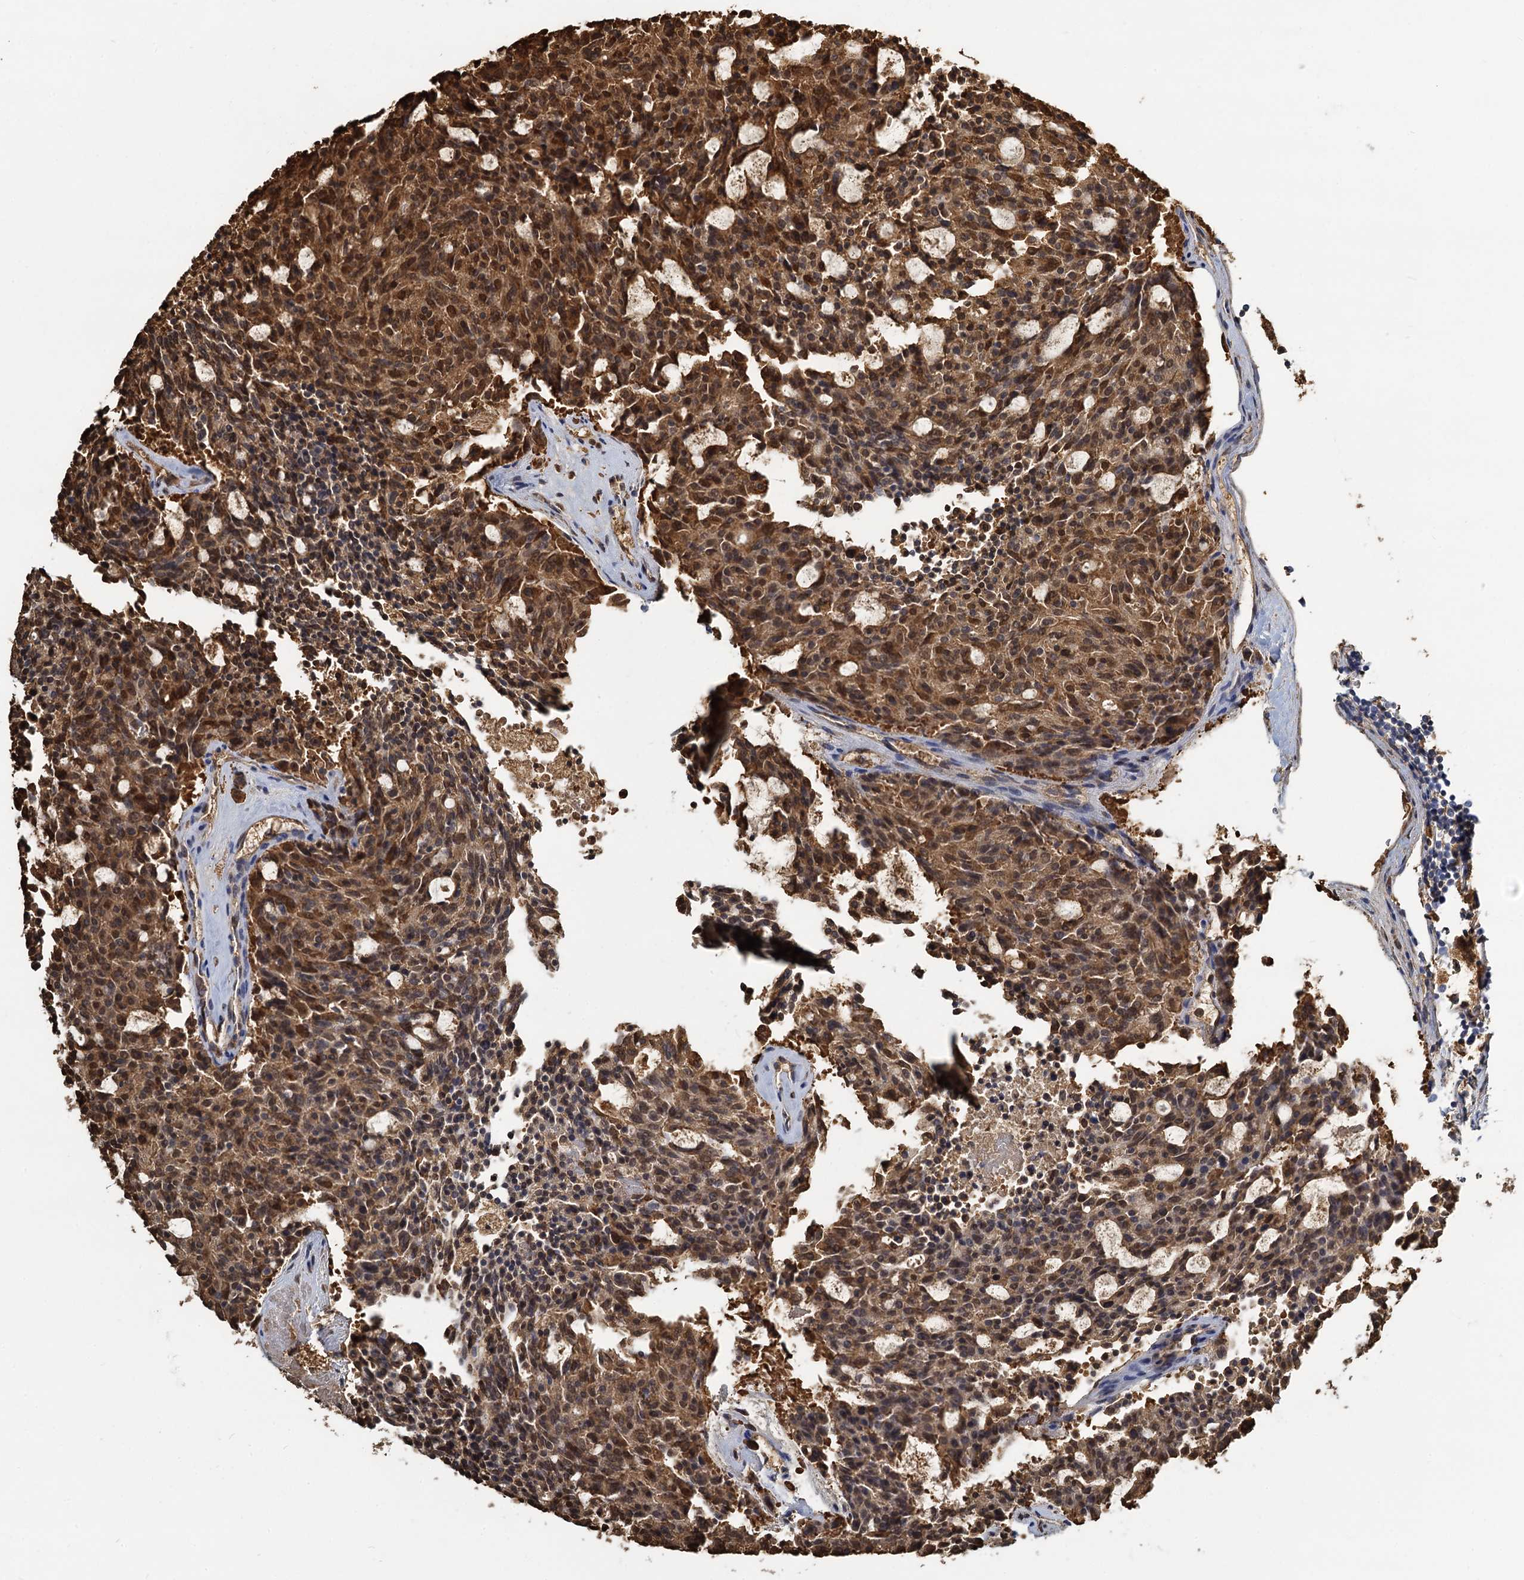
{"staining": {"intensity": "moderate", "quantity": ">75%", "location": "cytoplasmic/membranous,nuclear"}, "tissue": "carcinoid", "cell_type": "Tumor cells", "image_type": "cancer", "snomed": [{"axis": "morphology", "description": "Carcinoid, malignant, NOS"}, {"axis": "topography", "description": "Pancreas"}], "caption": "Brown immunohistochemical staining in human carcinoid demonstrates moderate cytoplasmic/membranous and nuclear positivity in about >75% of tumor cells.", "gene": "S100A6", "patient": {"sex": "female", "age": 54}}